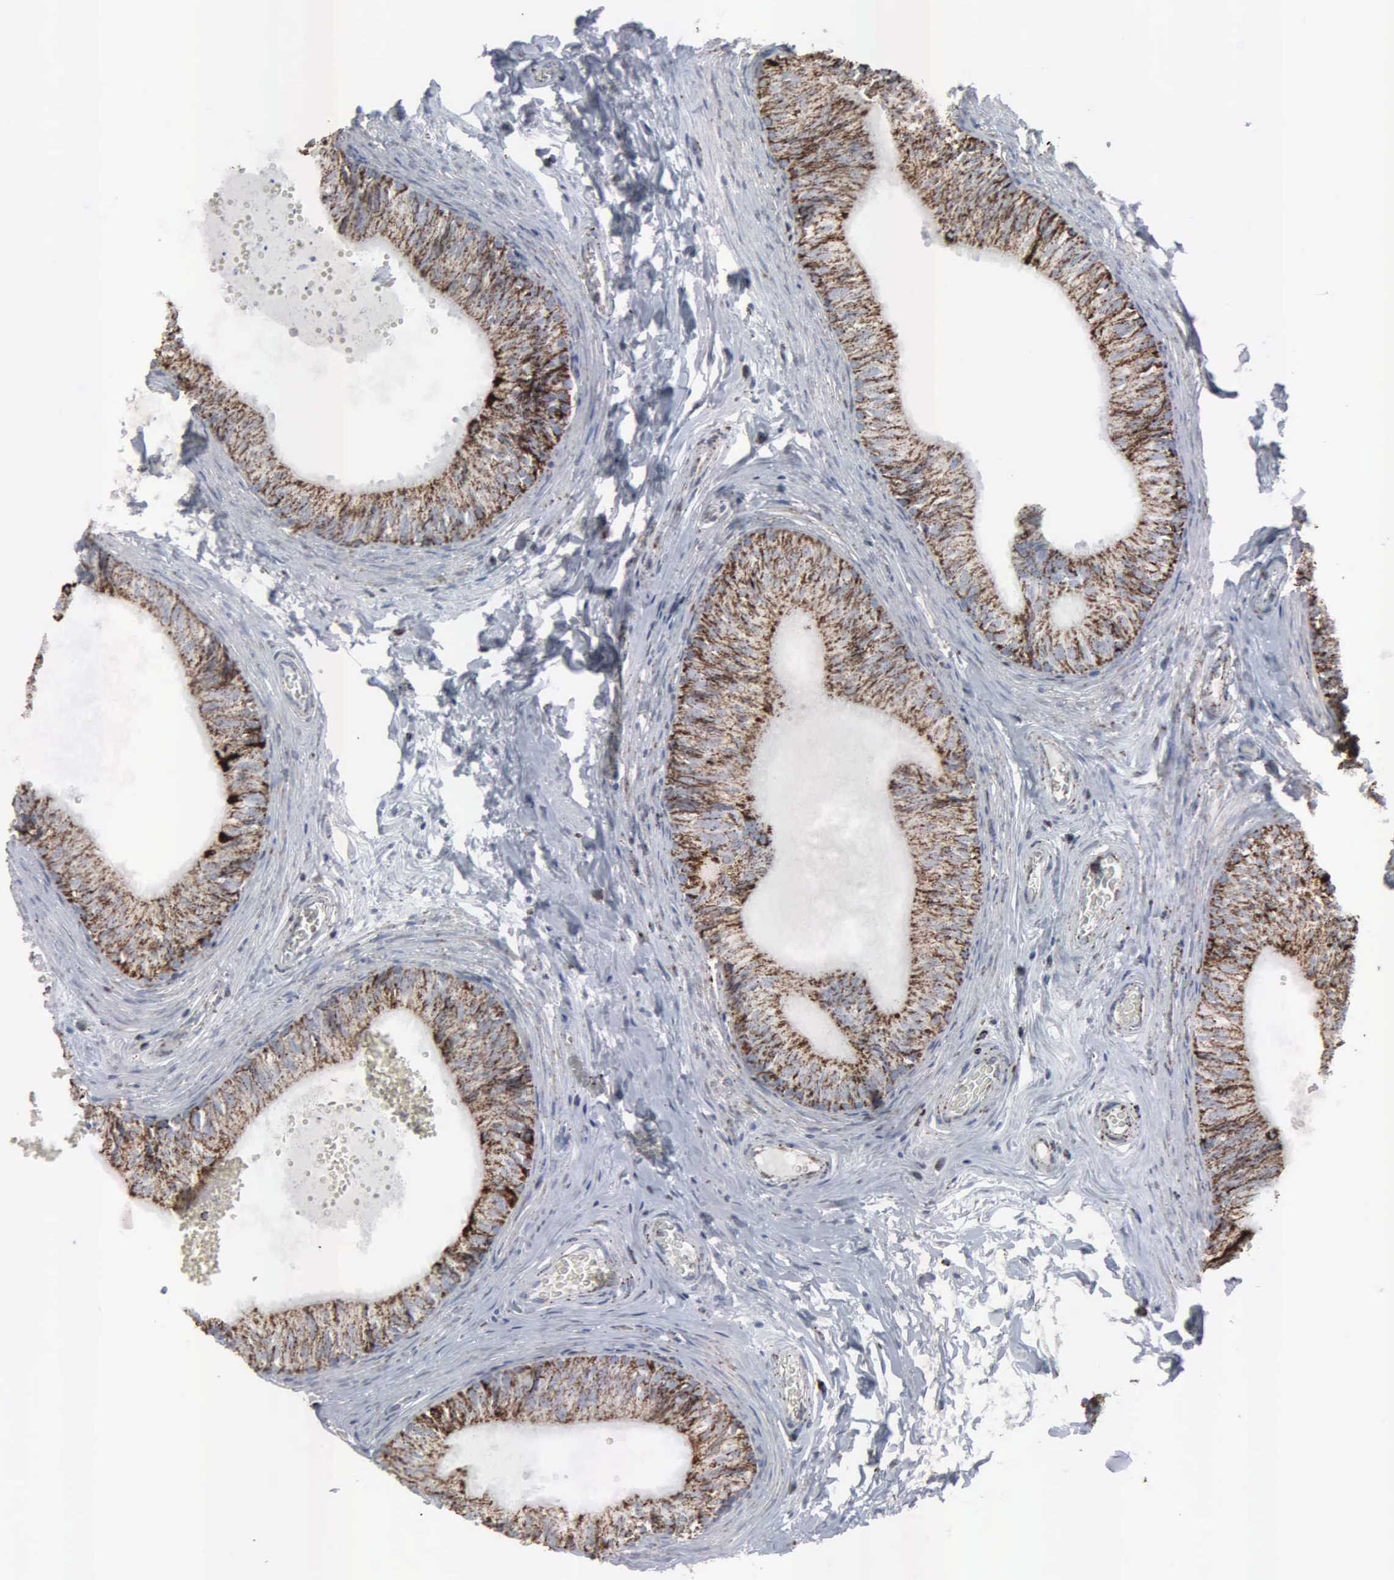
{"staining": {"intensity": "strong", "quantity": ">75%", "location": "cytoplasmic/membranous"}, "tissue": "epididymis", "cell_type": "Glandular cells", "image_type": "normal", "snomed": [{"axis": "morphology", "description": "Normal tissue, NOS"}, {"axis": "topography", "description": "Epididymis"}], "caption": "A histopathology image of epididymis stained for a protein displays strong cytoplasmic/membranous brown staining in glandular cells. (Brightfield microscopy of DAB IHC at high magnification).", "gene": "HSPA9", "patient": {"sex": "male", "age": 23}}